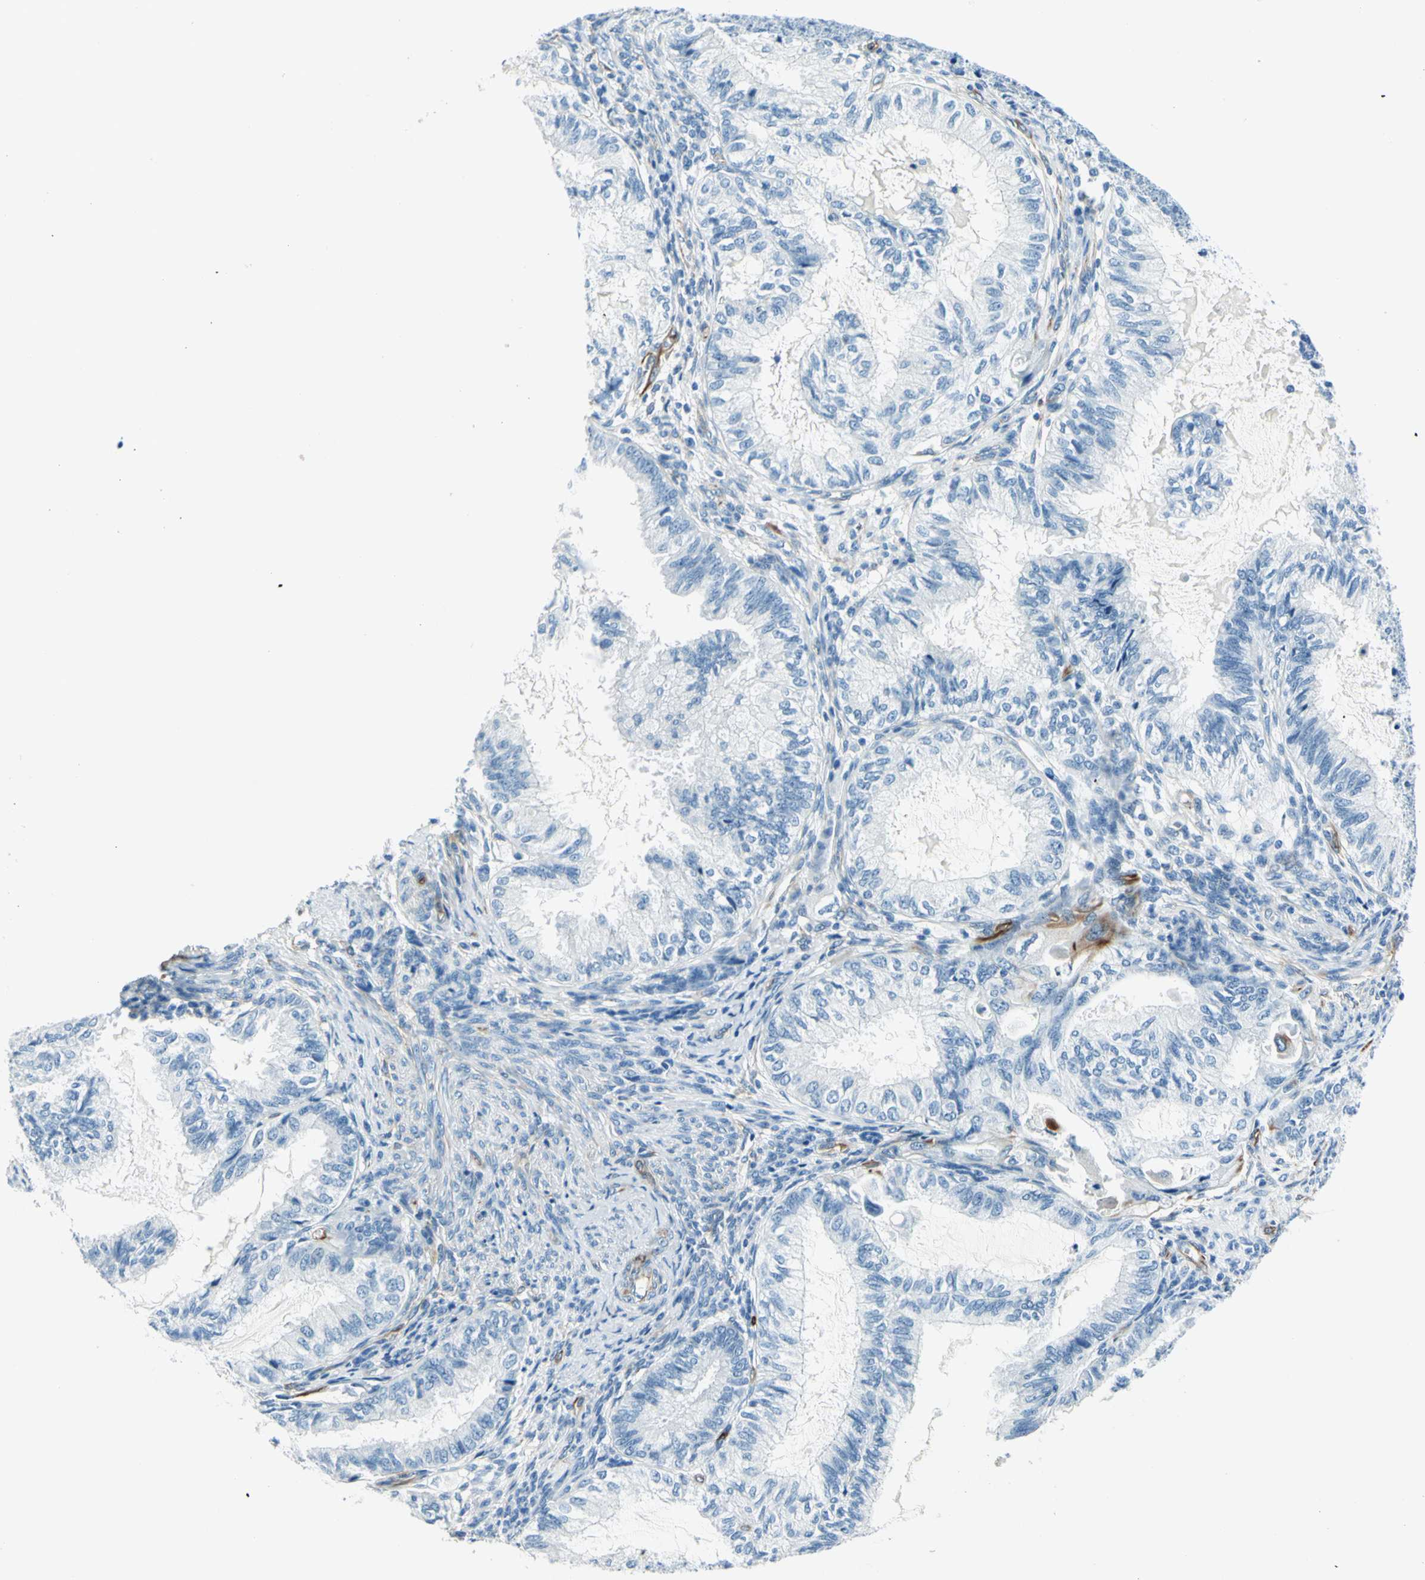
{"staining": {"intensity": "negative", "quantity": "none", "location": "none"}, "tissue": "cervical cancer", "cell_type": "Tumor cells", "image_type": "cancer", "snomed": [{"axis": "morphology", "description": "Normal tissue, NOS"}, {"axis": "morphology", "description": "Adenocarcinoma, NOS"}, {"axis": "topography", "description": "Cervix"}, {"axis": "topography", "description": "Endometrium"}], "caption": "Cervical adenocarcinoma was stained to show a protein in brown. There is no significant expression in tumor cells. (Immunohistochemistry, brightfield microscopy, high magnification).", "gene": "PTH2R", "patient": {"sex": "female", "age": 86}}